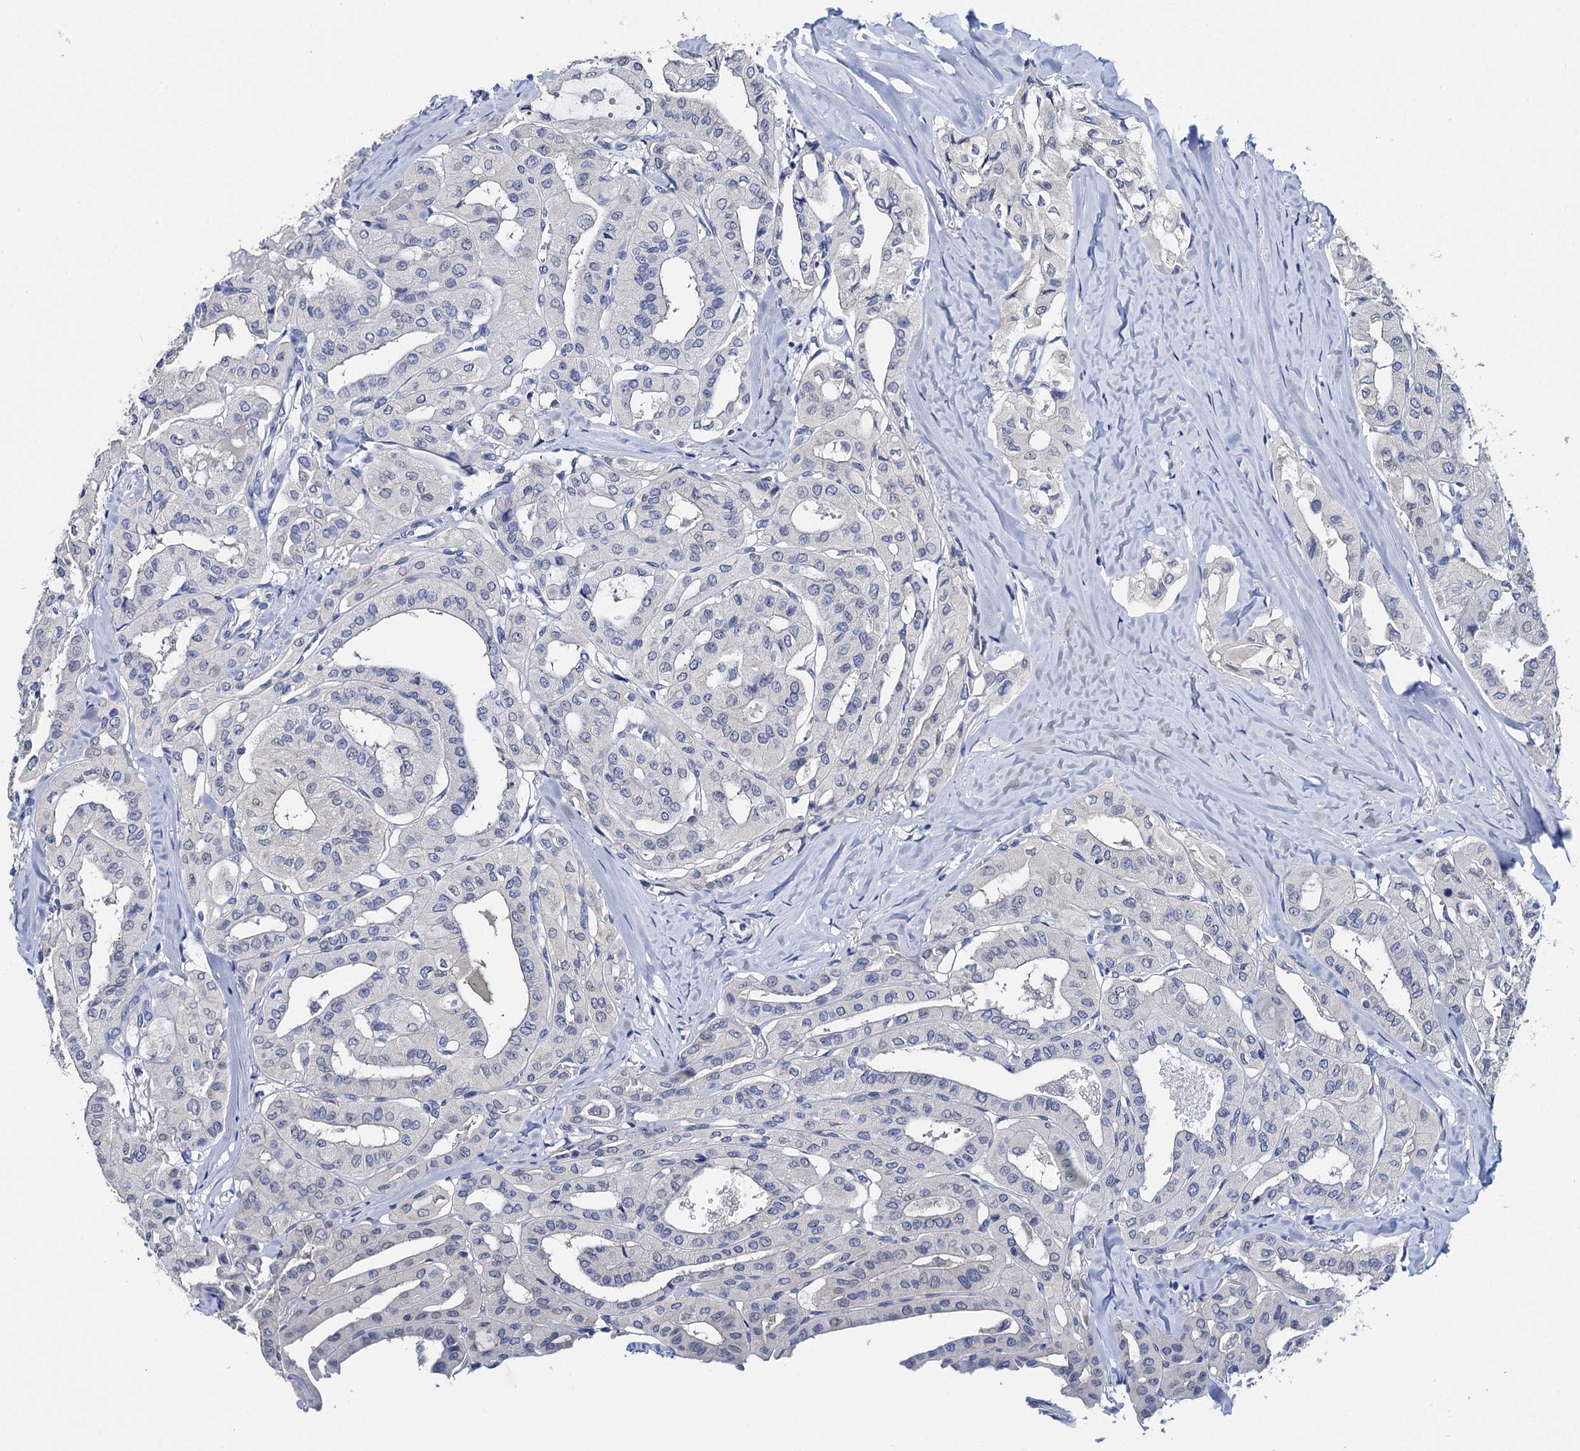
{"staining": {"intensity": "negative", "quantity": "none", "location": "none"}, "tissue": "thyroid cancer", "cell_type": "Tumor cells", "image_type": "cancer", "snomed": [{"axis": "morphology", "description": "Papillary adenocarcinoma, NOS"}, {"axis": "topography", "description": "Thyroid gland"}], "caption": "Immunohistochemistry of human papillary adenocarcinoma (thyroid) demonstrates no staining in tumor cells.", "gene": "TMEM39B", "patient": {"sex": "female", "age": 59}}